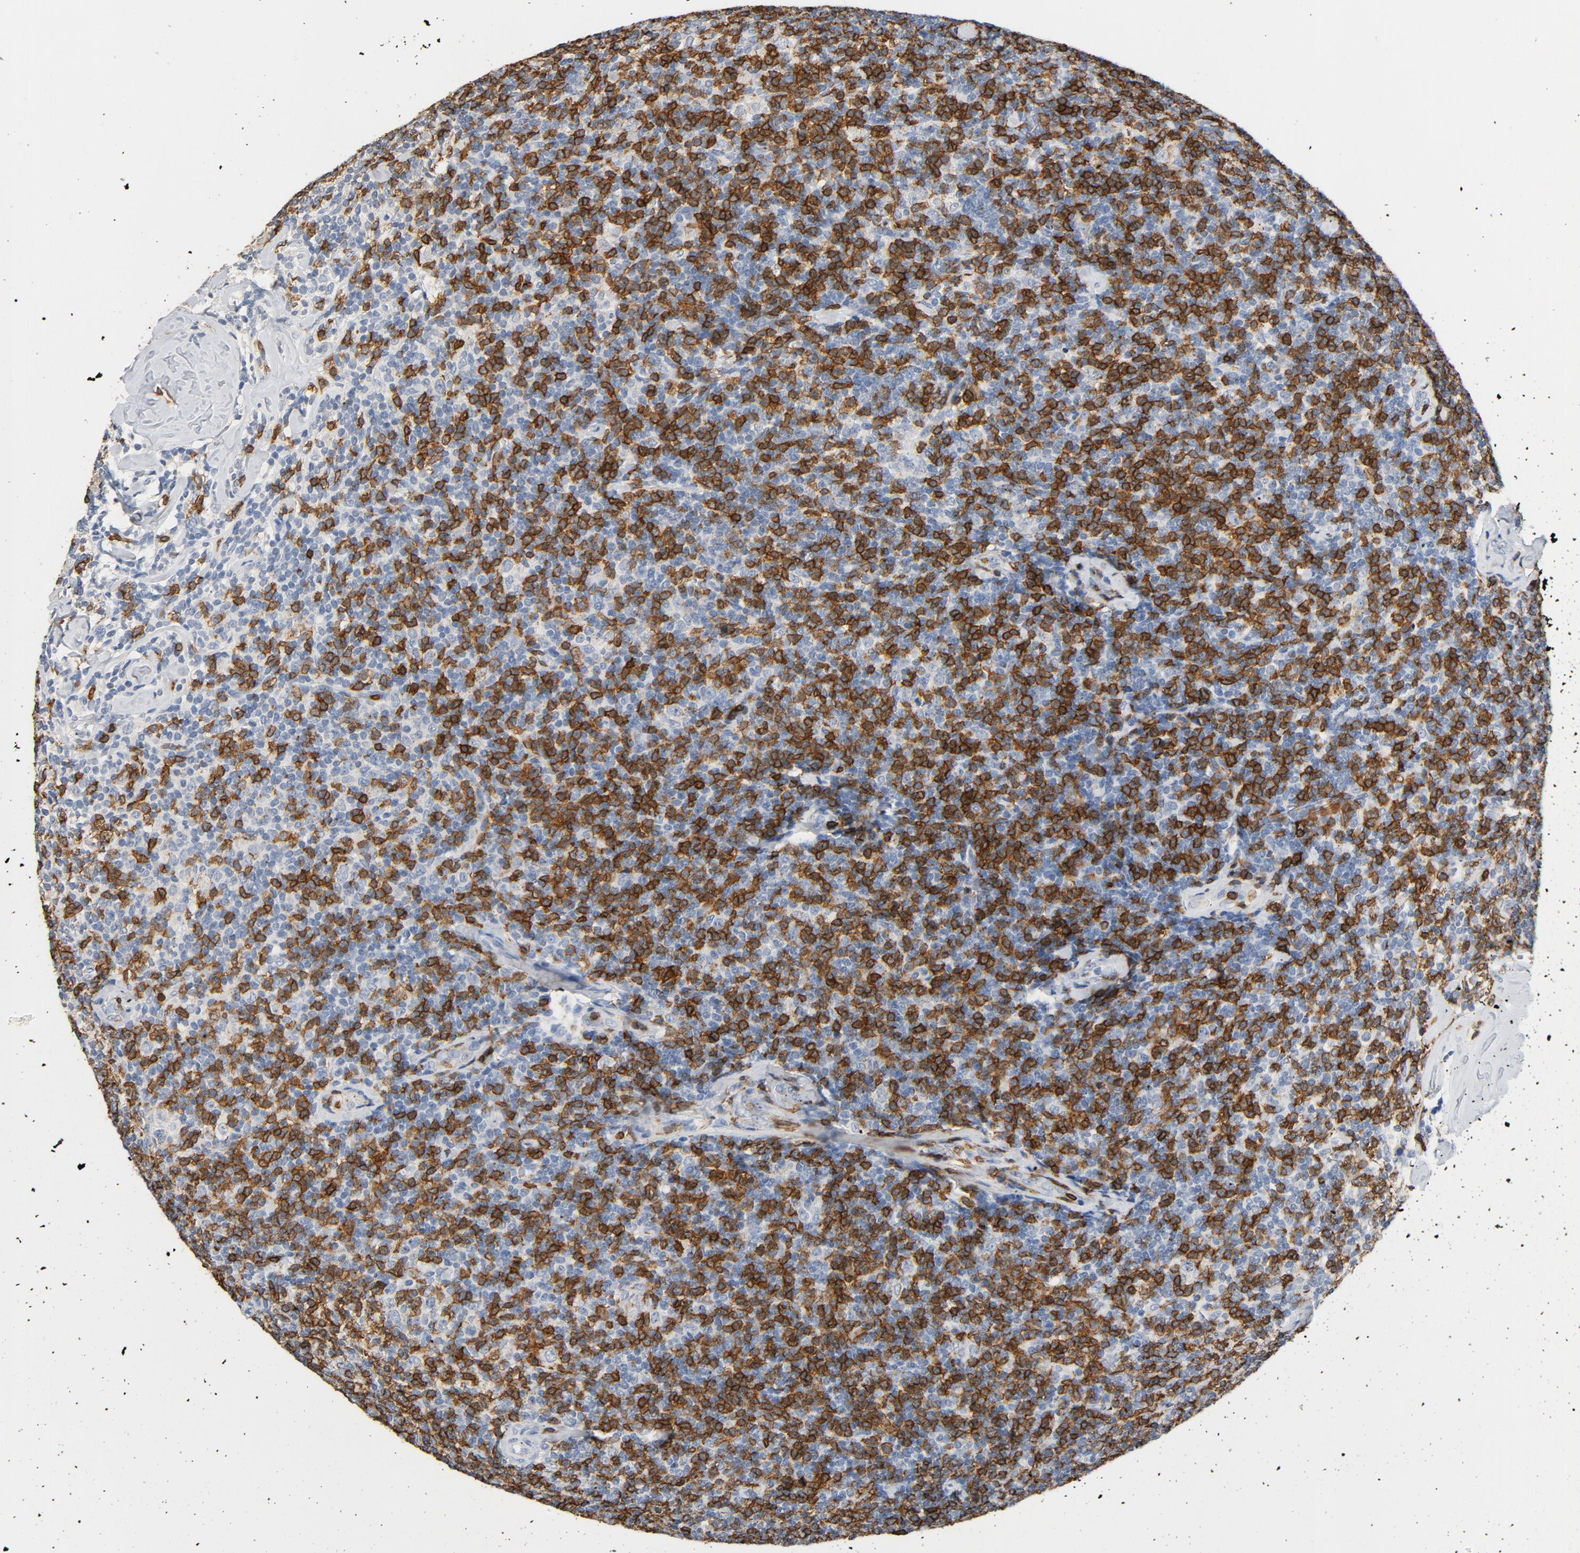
{"staining": {"intensity": "strong", "quantity": ">75%", "location": "cytoplasmic/membranous"}, "tissue": "lymphoma", "cell_type": "Tumor cells", "image_type": "cancer", "snomed": [{"axis": "morphology", "description": "Malignant lymphoma, non-Hodgkin's type, Low grade"}, {"axis": "topography", "description": "Lymph node"}], "caption": "Lymphoma tissue reveals strong cytoplasmic/membranous positivity in approximately >75% of tumor cells", "gene": "CD247", "patient": {"sex": "female", "age": 56}}